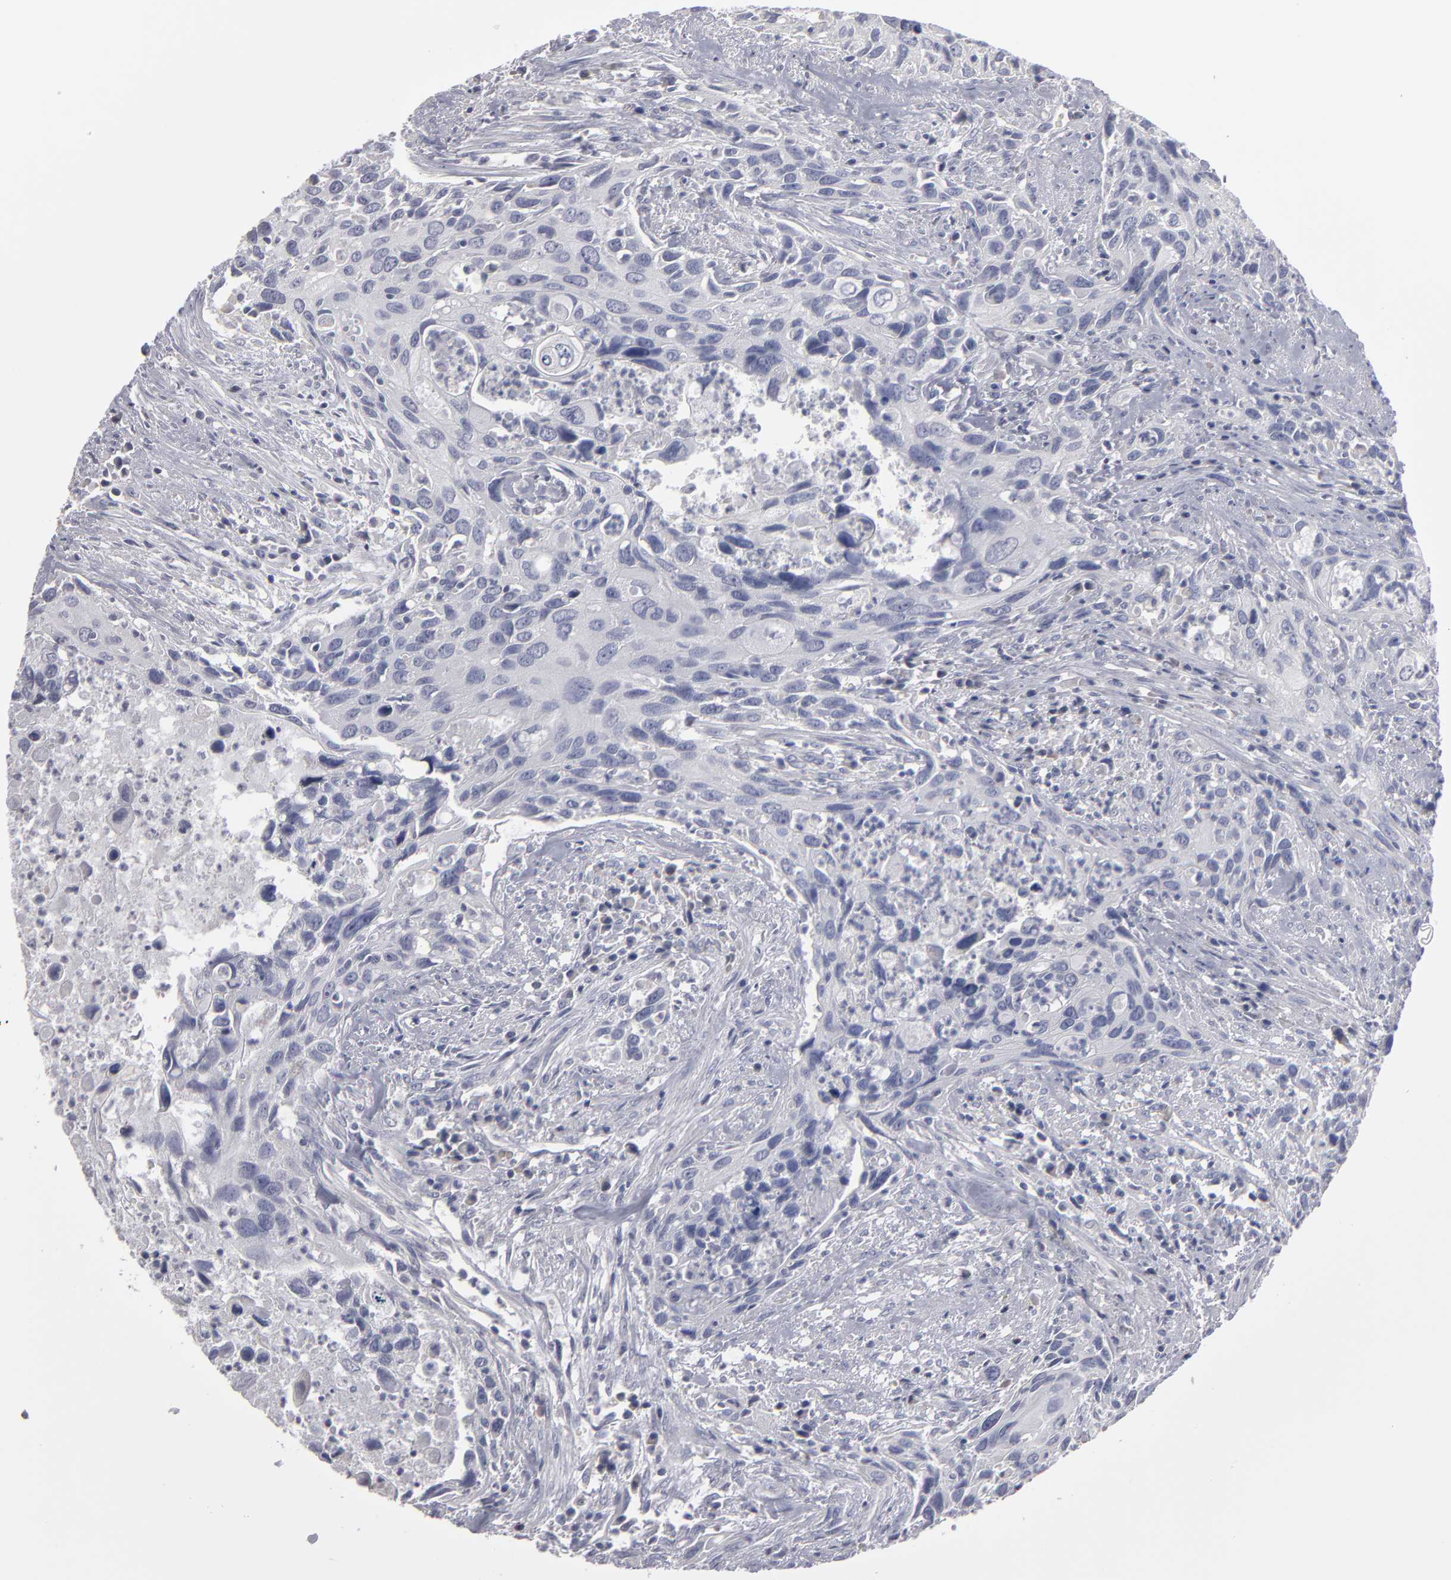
{"staining": {"intensity": "negative", "quantity": "none", "location": "none"}, "tissue": "urothelial cancer", "cell_type": "Tumor cells", "image_type": "cancer", "snomed": [{"axis": "morphology", "description": "Urothelial carcinoma, High grade"}, {"axis": "topography", "description": "Urinary bladder"}], "caption": "A micrograph of human high-grade urothelial carcinoma is negative for staining in tumor cells.", "gene": "CCDC80", "patient": {"sex": "male", "age": 71}}